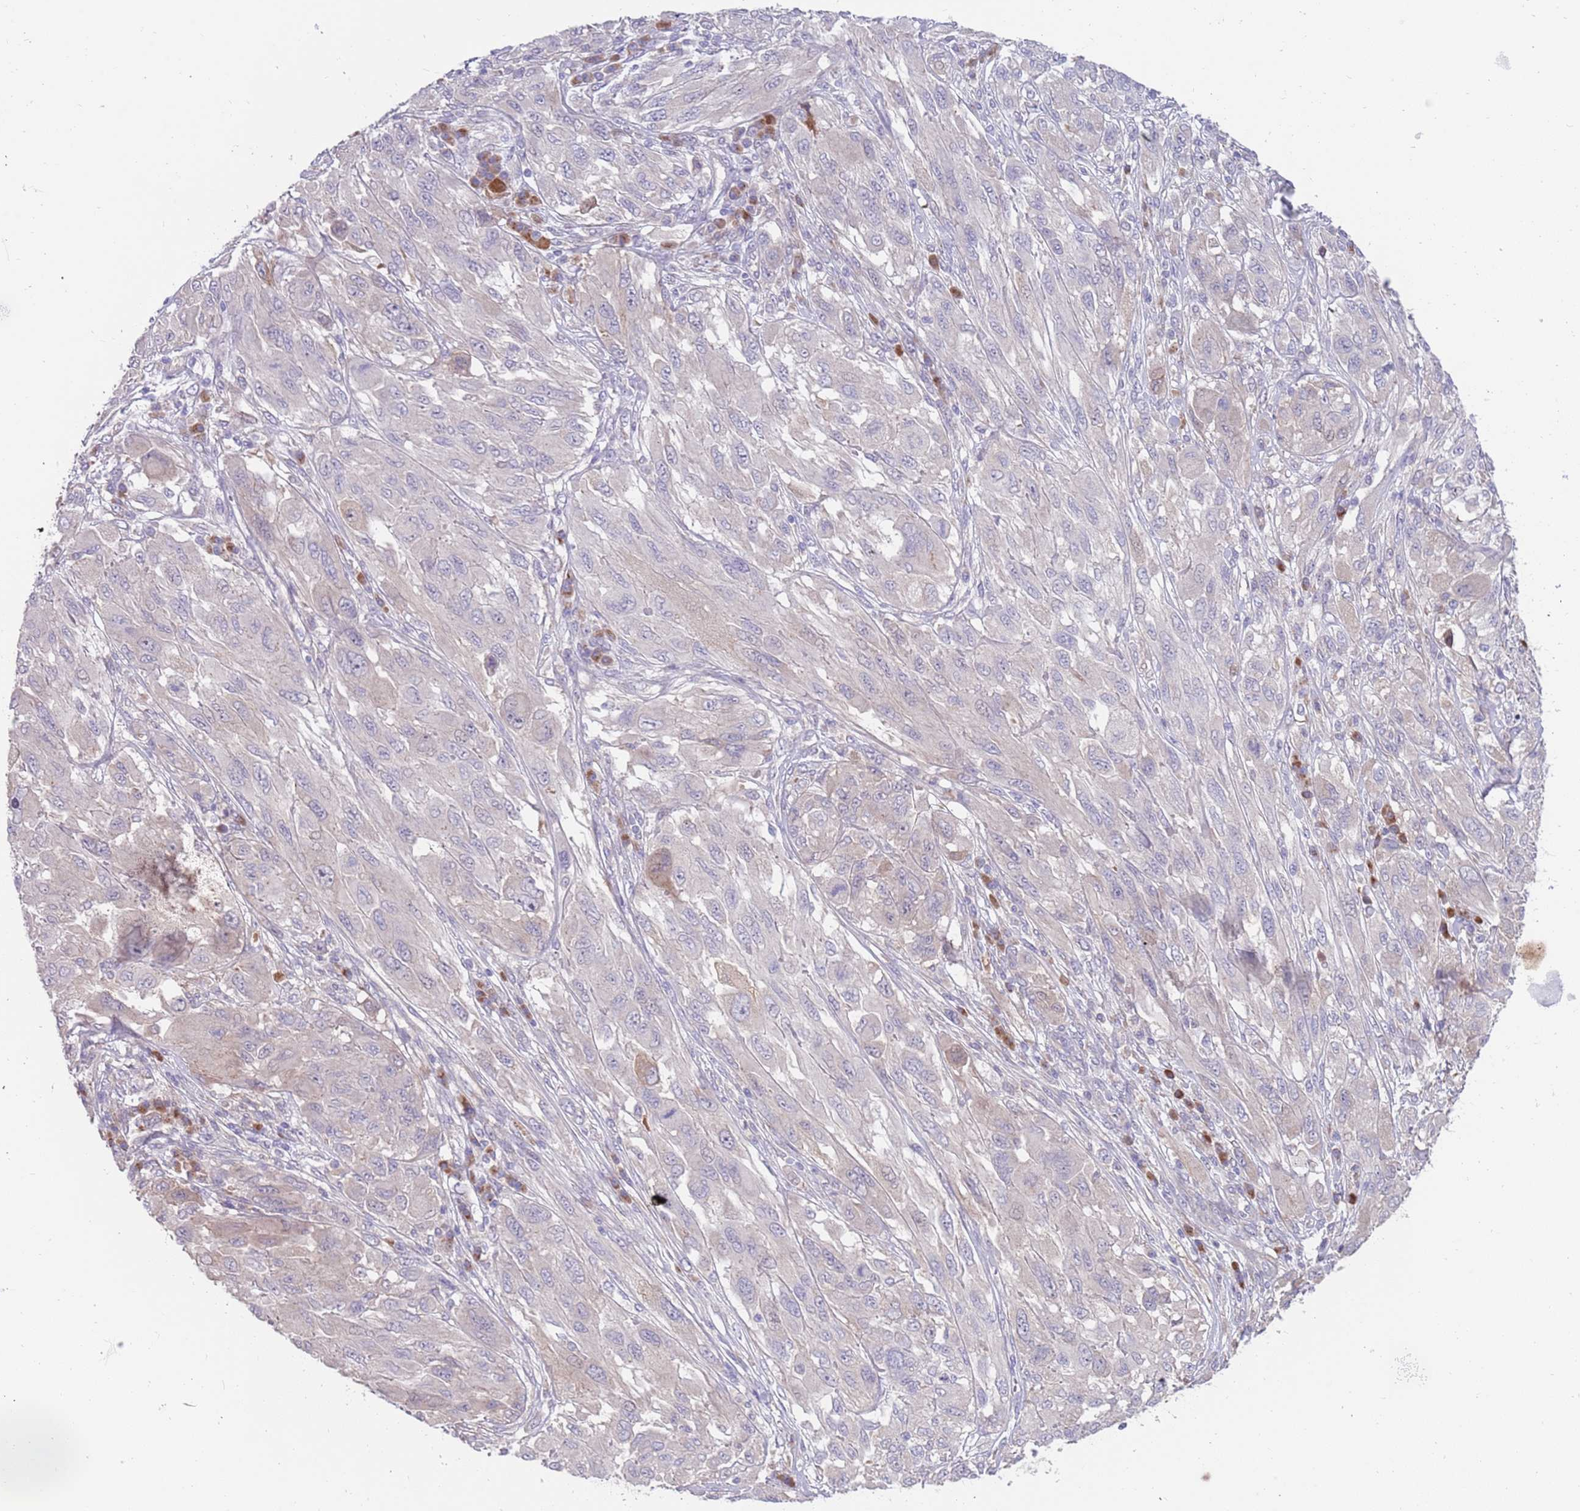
{"staining": {"intensity": "negative", "quantity": "none", "location": "none"}, "tissue": "melanoma", "cell_type": "Tumor cells", "image_type": "cancer", "snomed": [{"axis": "morphology", "description": "Malignant melanoma, NOS"}, {"axis": "topography", "description": "Skin"}], "caption": "Malignant melanoma was stained to show a protein in brown. There is no significant staining in tumor cells. (DAB immunohistochemistry visualized using brightfield microscopy, high magnification).", "gene": "ZNF746", "patient": {"sex": "female", "age": 91}}